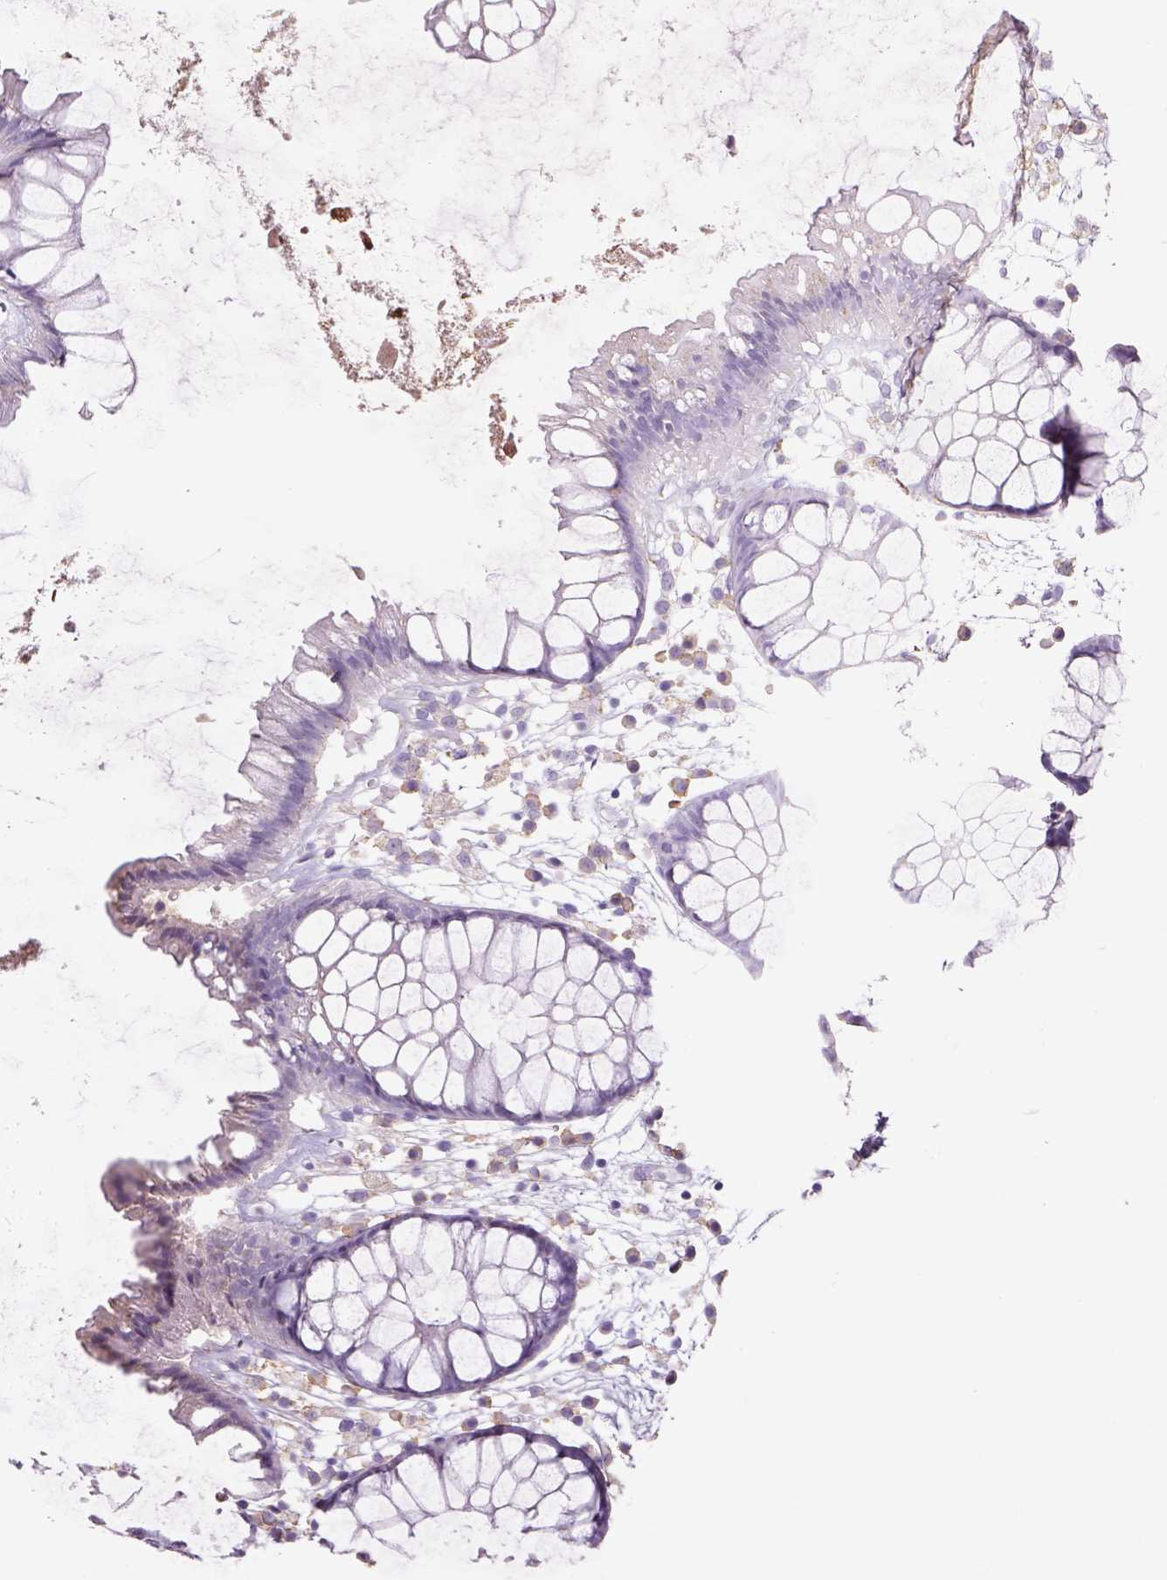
{"staining": {"intensity": "negative", "quantity": "none", "location": "none"}, "tissue": "colon", "cell_type": "Endothelial cells", "image_type": "normal", "snomed": [{"axis": "morphology", "description": "Normal tissue, NOS"}, {"axis": "morphology", "description": "Adenocarcinoma, NOS"}, {"axis": "topography", "description": "Colon"}], "caption": "DAB immunohistochemical staining of unremarkable human colon shows no significant expression in endothelial cells. (Brightfield microscopy of DAB immunohistochemistry (IHC) at high magnification).", "gene": "NAALAD2", "patient": {"sex": "male", "age": 65}}